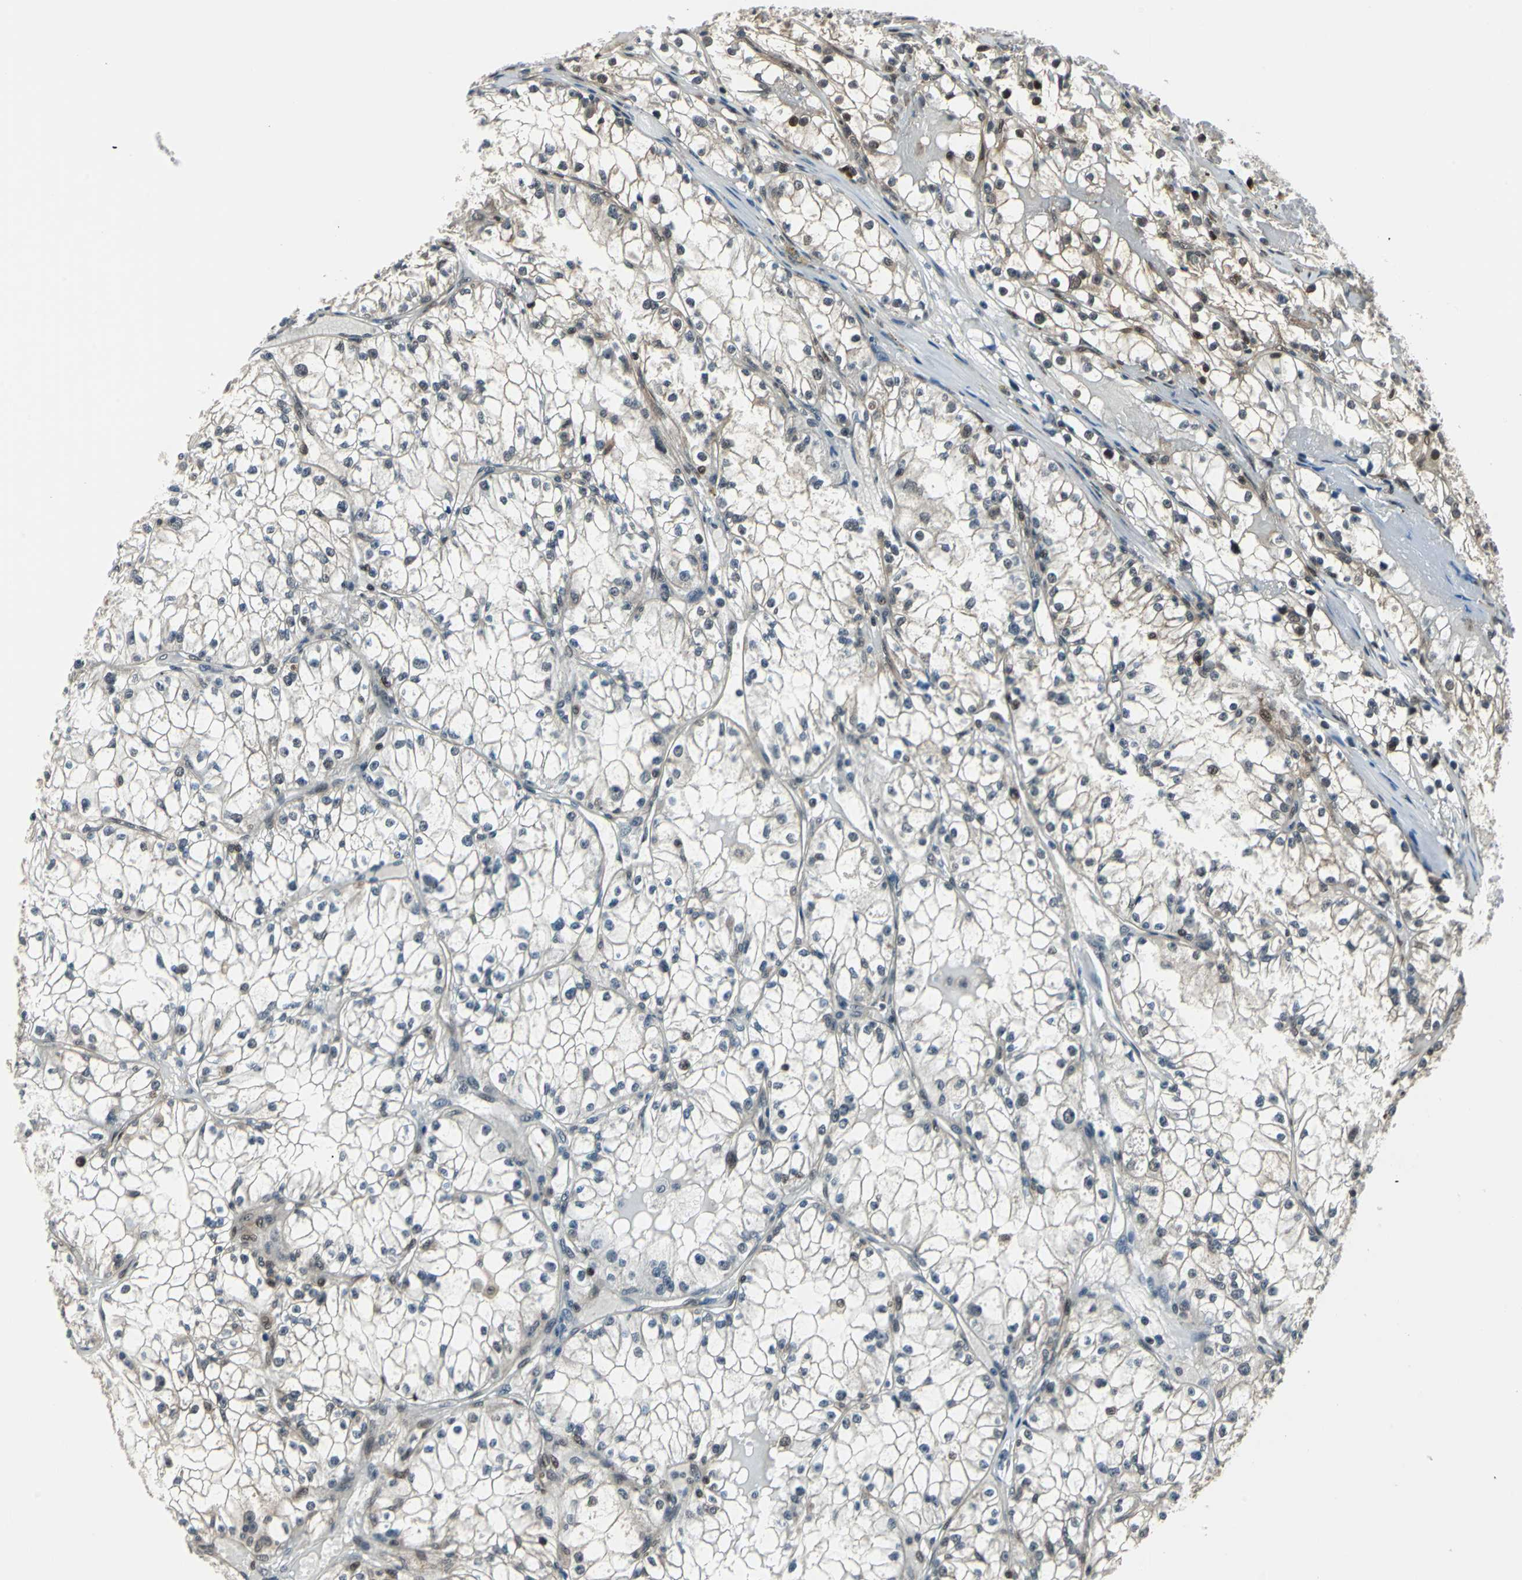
{"staining": {"intensity": "weak", "quantity": "25%-75%", "location": "cytoplasmic/membranous,nuclear"}, "tissue": "renal cancer", "cell_type": "Tumor cells", "image_type": "cancer", "snomed": [{"axis": "morphology", "description": "Adenocarcinoma, NOS"}, {"axis": "topography", "description": "Kidney"}], "caption": "Immunohistochemical staining of renal adenocarcinoma displays weak cytoplasmic/membranous and nuclear protein expression in approximately 25%-75% of tumor cells.", "gene": "POLR3K", "patient": {"sex": "male", "age": 56}}